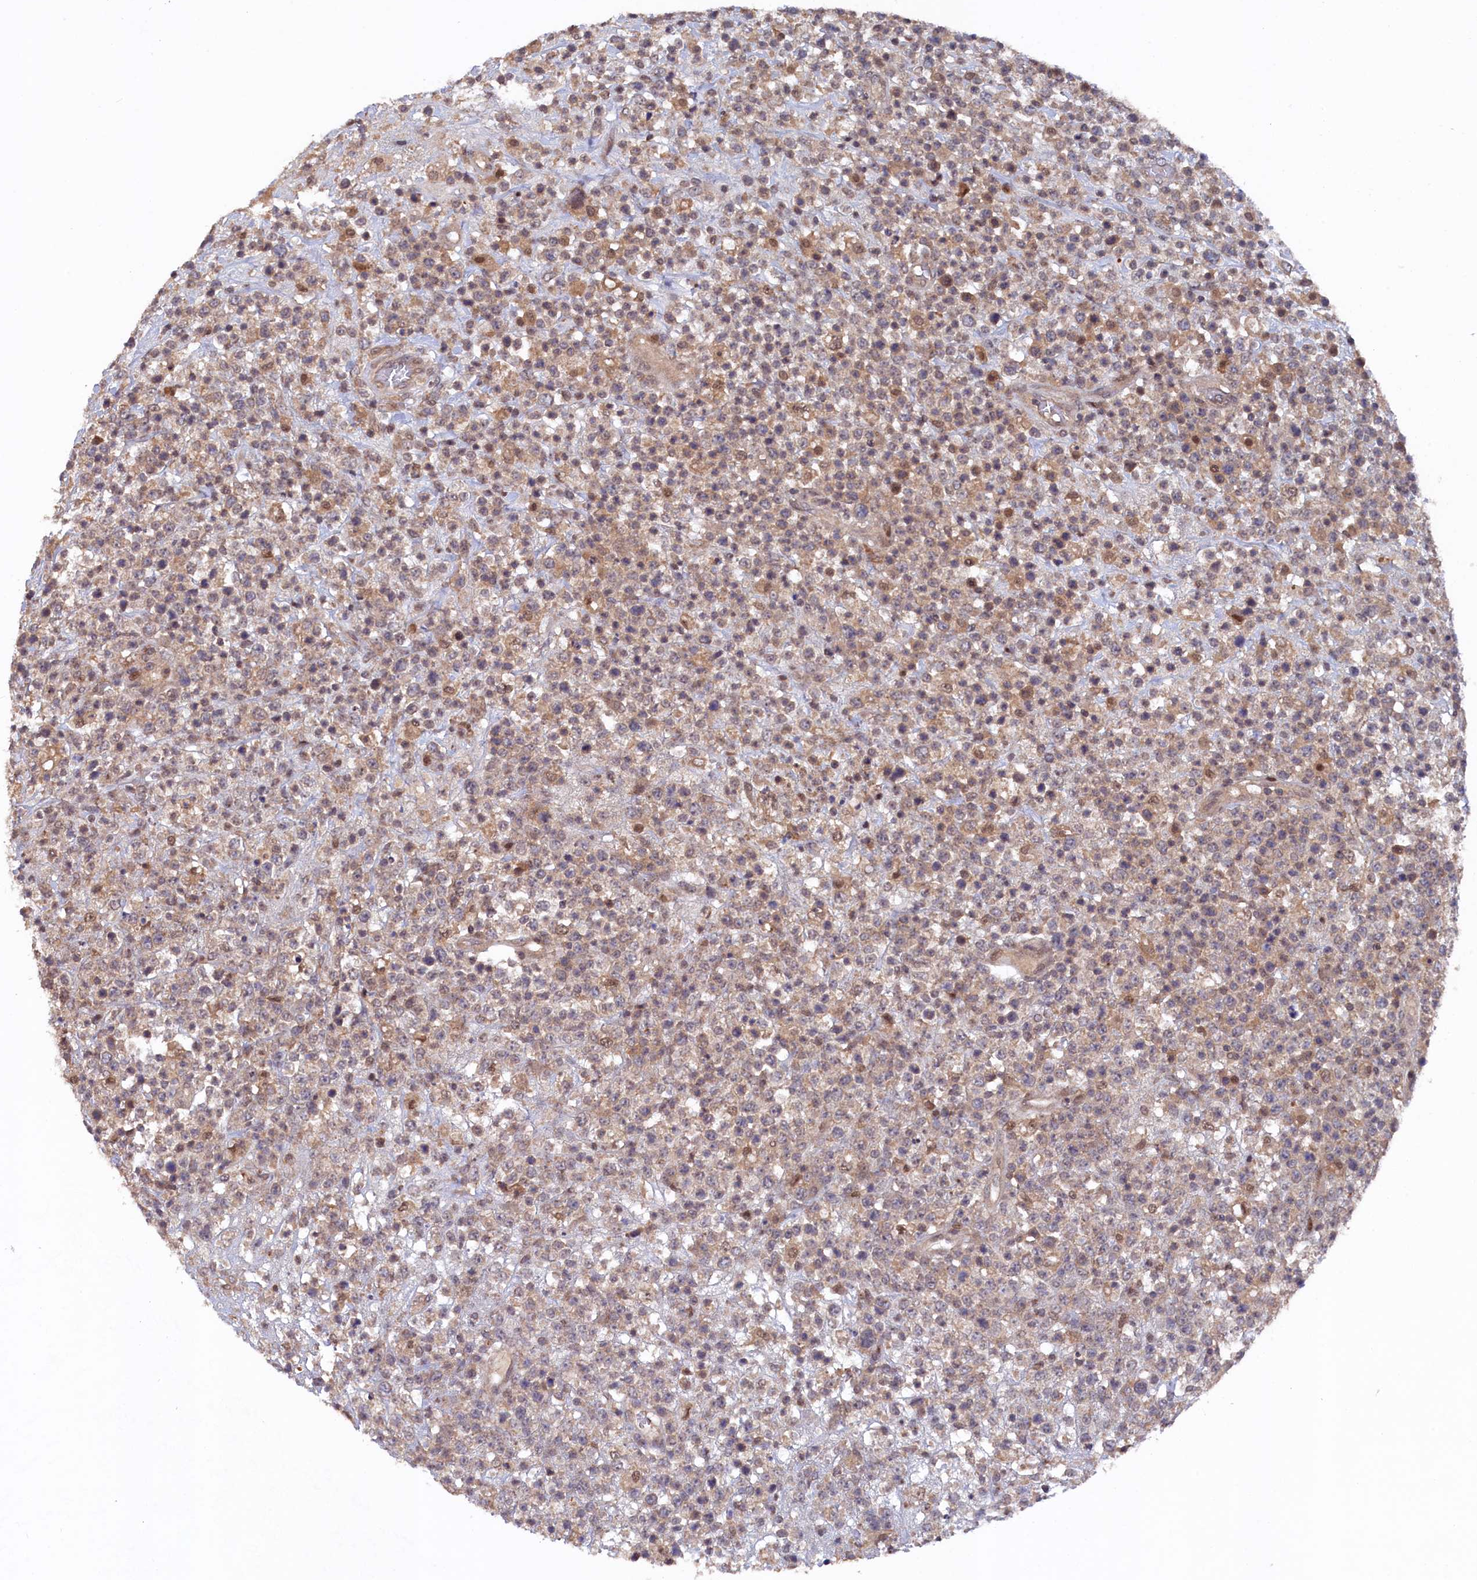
{"staining": {"intensity": "weak", "quantity": "25%-75%", "location": "cytoplasmic/membranous"}, "tissue": "lymphoma", "cell_type": "Tumor cells", "image_type": "cancer", "snomed": [{"axis": "morphology", "description": "Malignant lymphoma, non-Hodgkin's type, High grade"}, {"axis": "topography", "description": "Colon"}], "caption": "Immunohistochemistry of high-grade malignant lymphoma, non-Hodgkin's type demonstrates low levels of weak cytoplasmic/membranous expression in about 25%-75% of tumor cells.", "gene": "TMC5", "patient": {"sex": "female", "age": 53}}